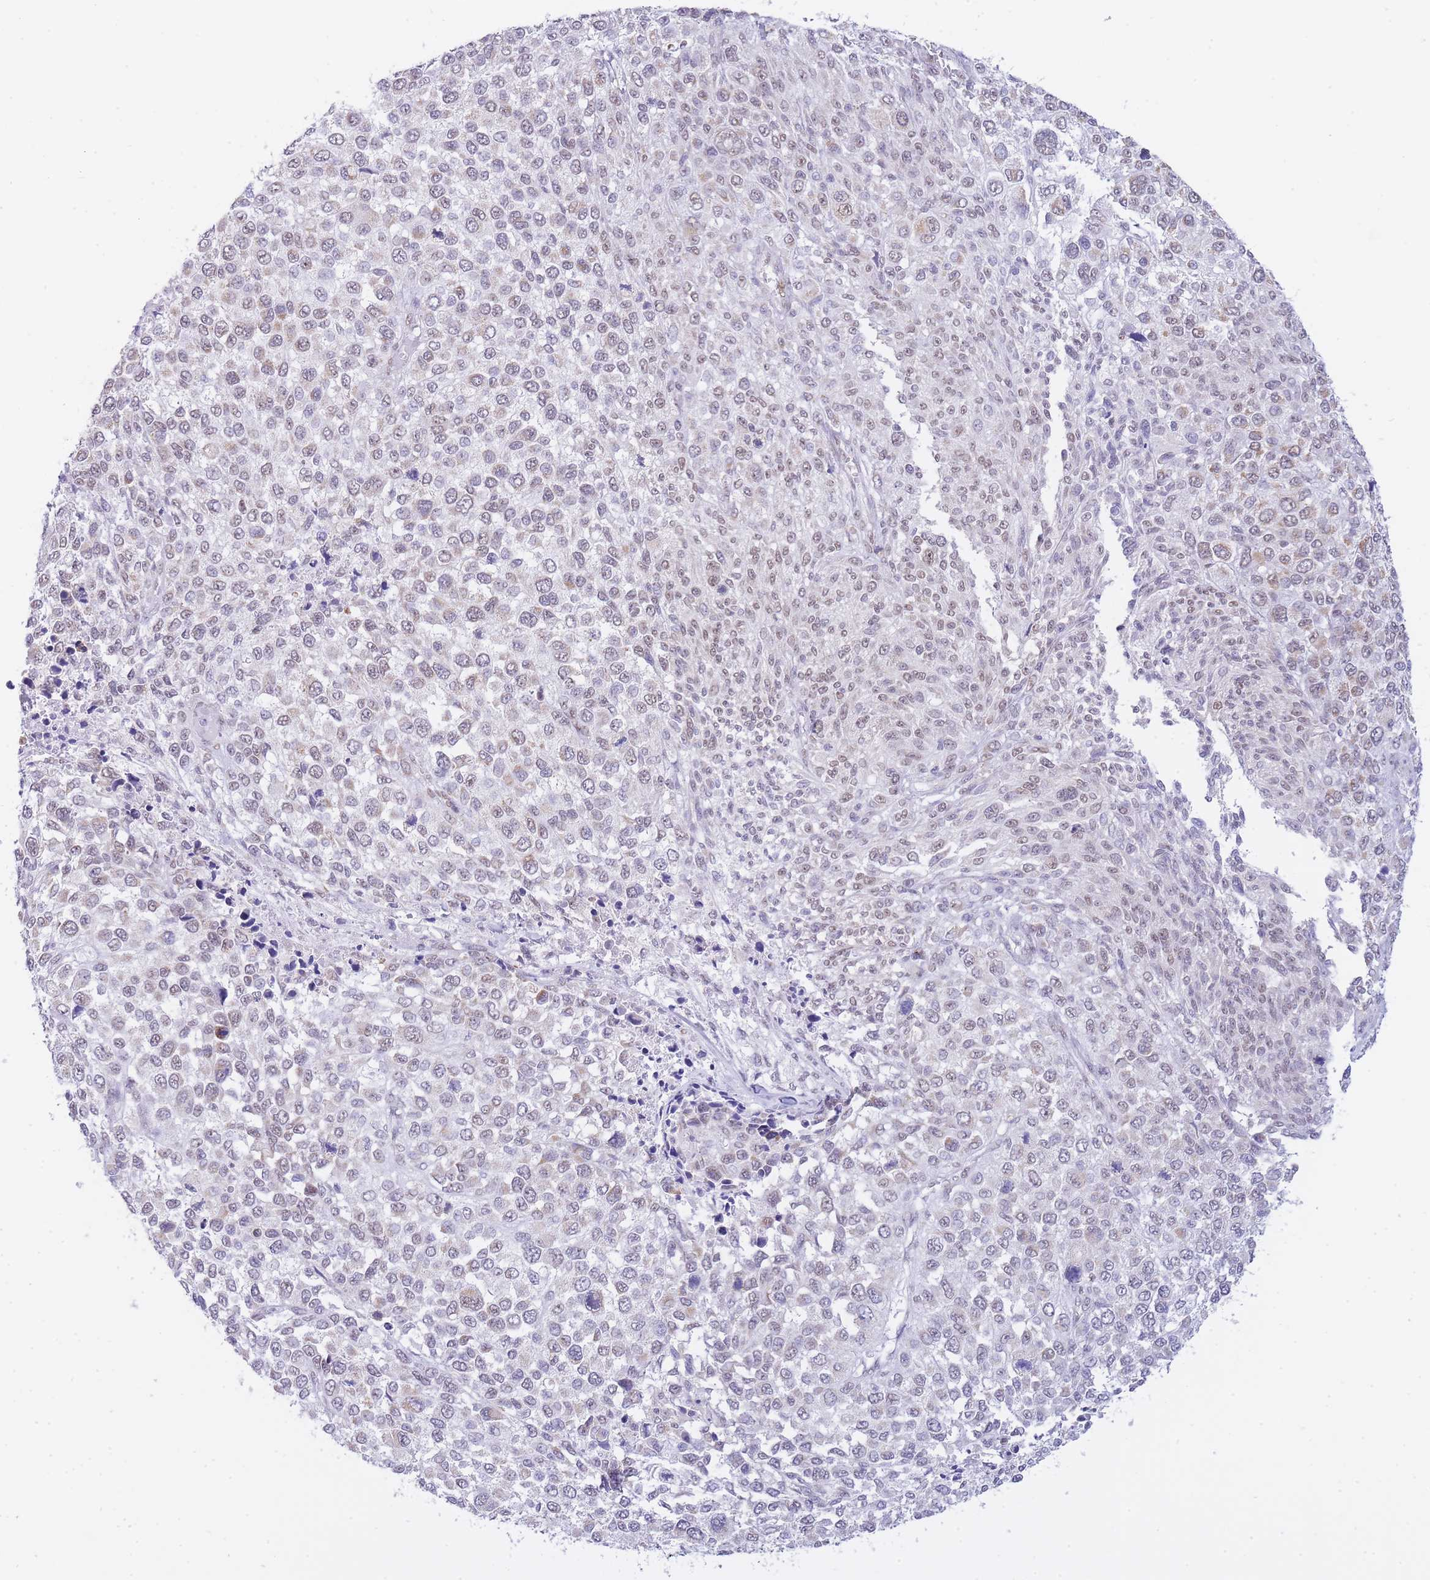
{"staining": {"intensity": "moderate", "quantity": "25%-75%", "location": "nuclear"}, "tissue": "melanoma", "cell_type": "Tumor cells", "image_type": "cancer", "snomed": [{"axis": "morphology", "description": "Malignant melanoma, NOS"}, {"axis": "topography", "description": "Skin of trunk"}], "caption": "About 25%-75% of tumor cells in human melanoma show moderate nuclear protein positivity as visualized by brown immunohistochemical staining.", "gene": "FRAT2", "patient": {"sex": "male", "age": 71}}